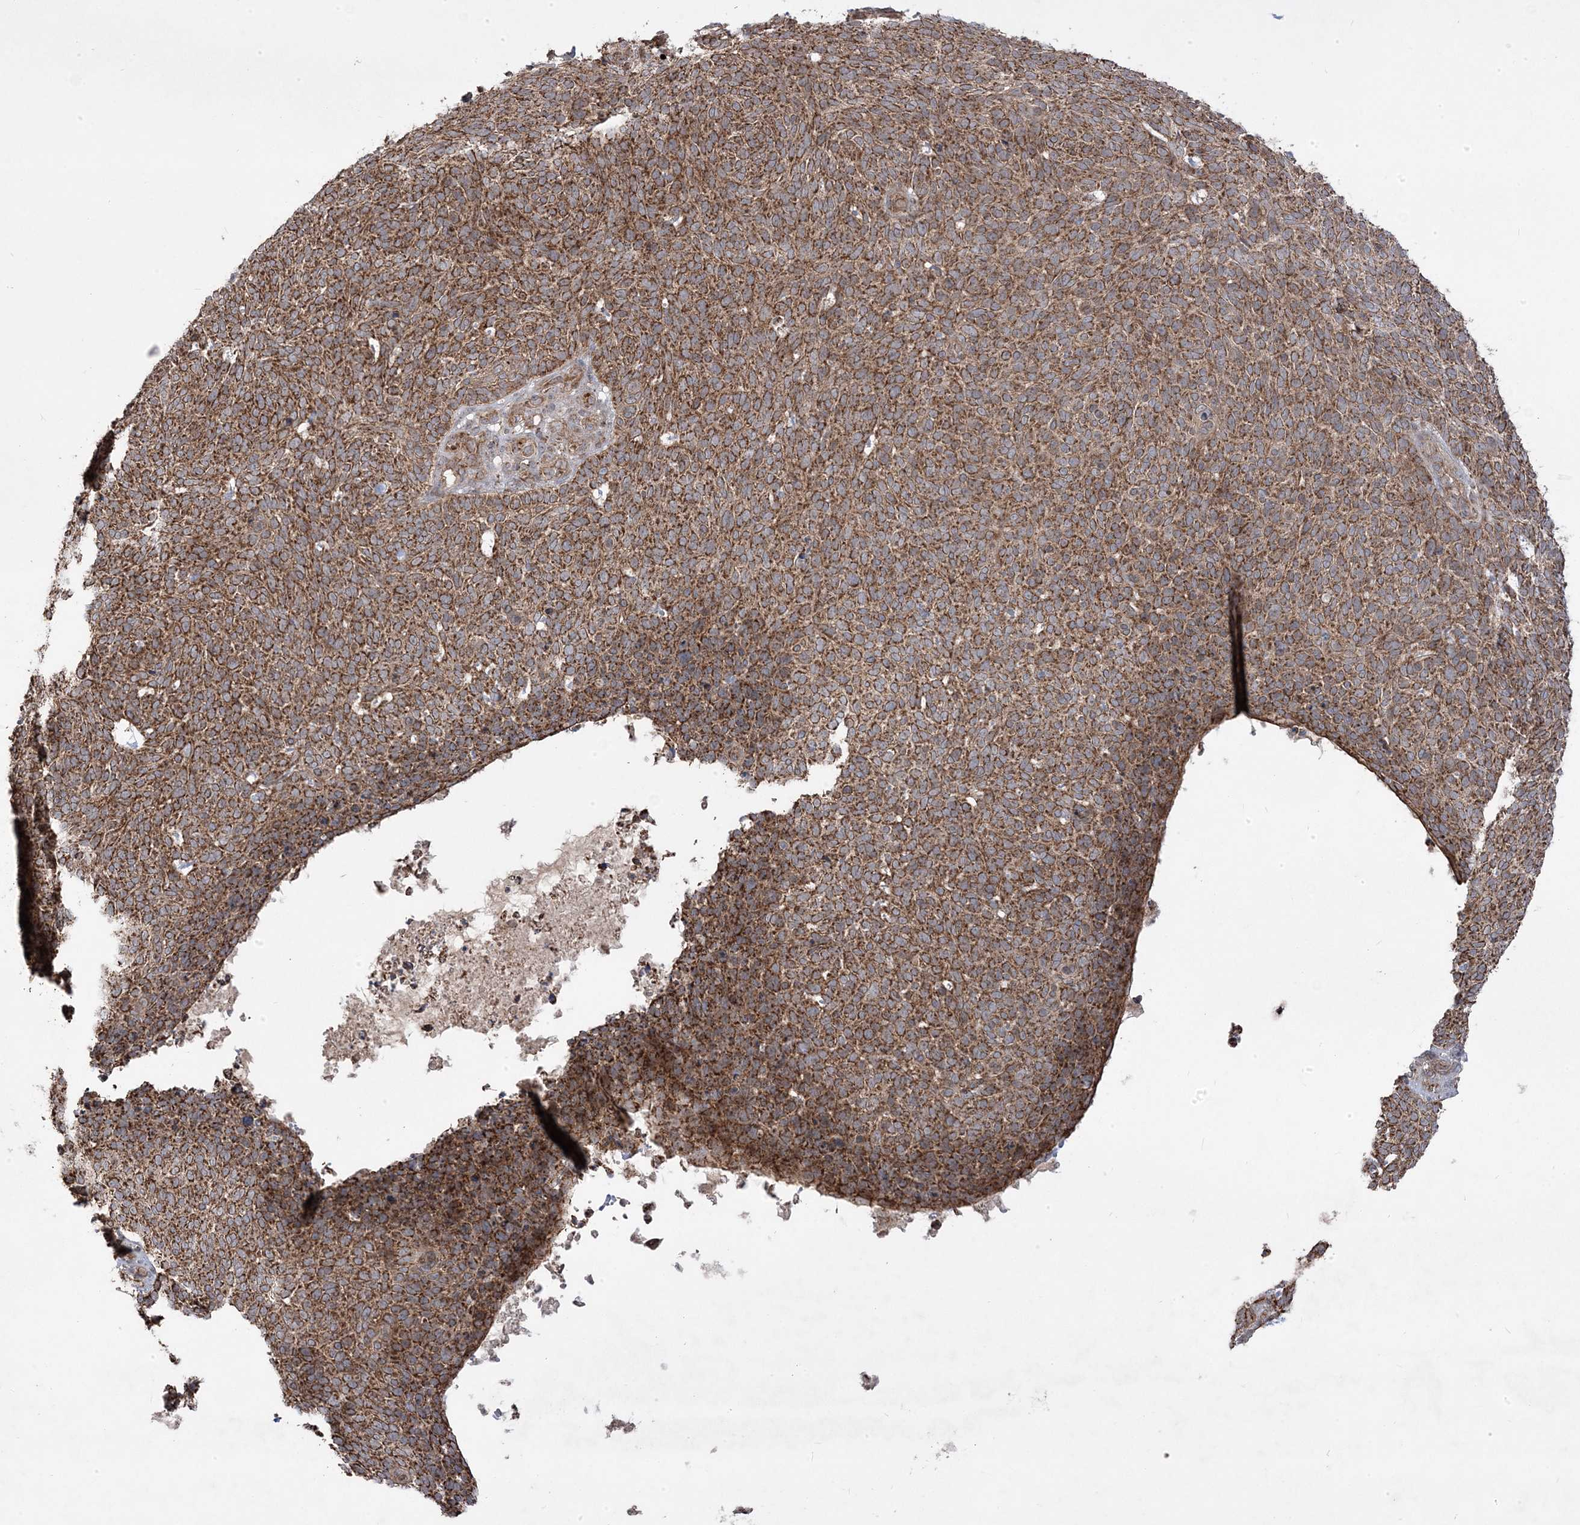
{"staining": {"intensity": "strong", "quantity": ">75%", "location": "cytoplasmic/membranous"}, "tissue": "skin cancer", "cell_type": "Tumor cells", "image_type": "cancer", "snomed": [{"axis": "morphology", "description": "Squamous cell carcinoma, NOS"}, {"axis": "topography", "description": "Skin"}], "caption": "Protein analysis of skin cancer (squamous cell carcinoma) tissue displays strong cytoplasmic/membranous expression in about >75% of tumor cells.", "gene": "CLUAP1", "patient": {"sex": "female", "age": 90}}